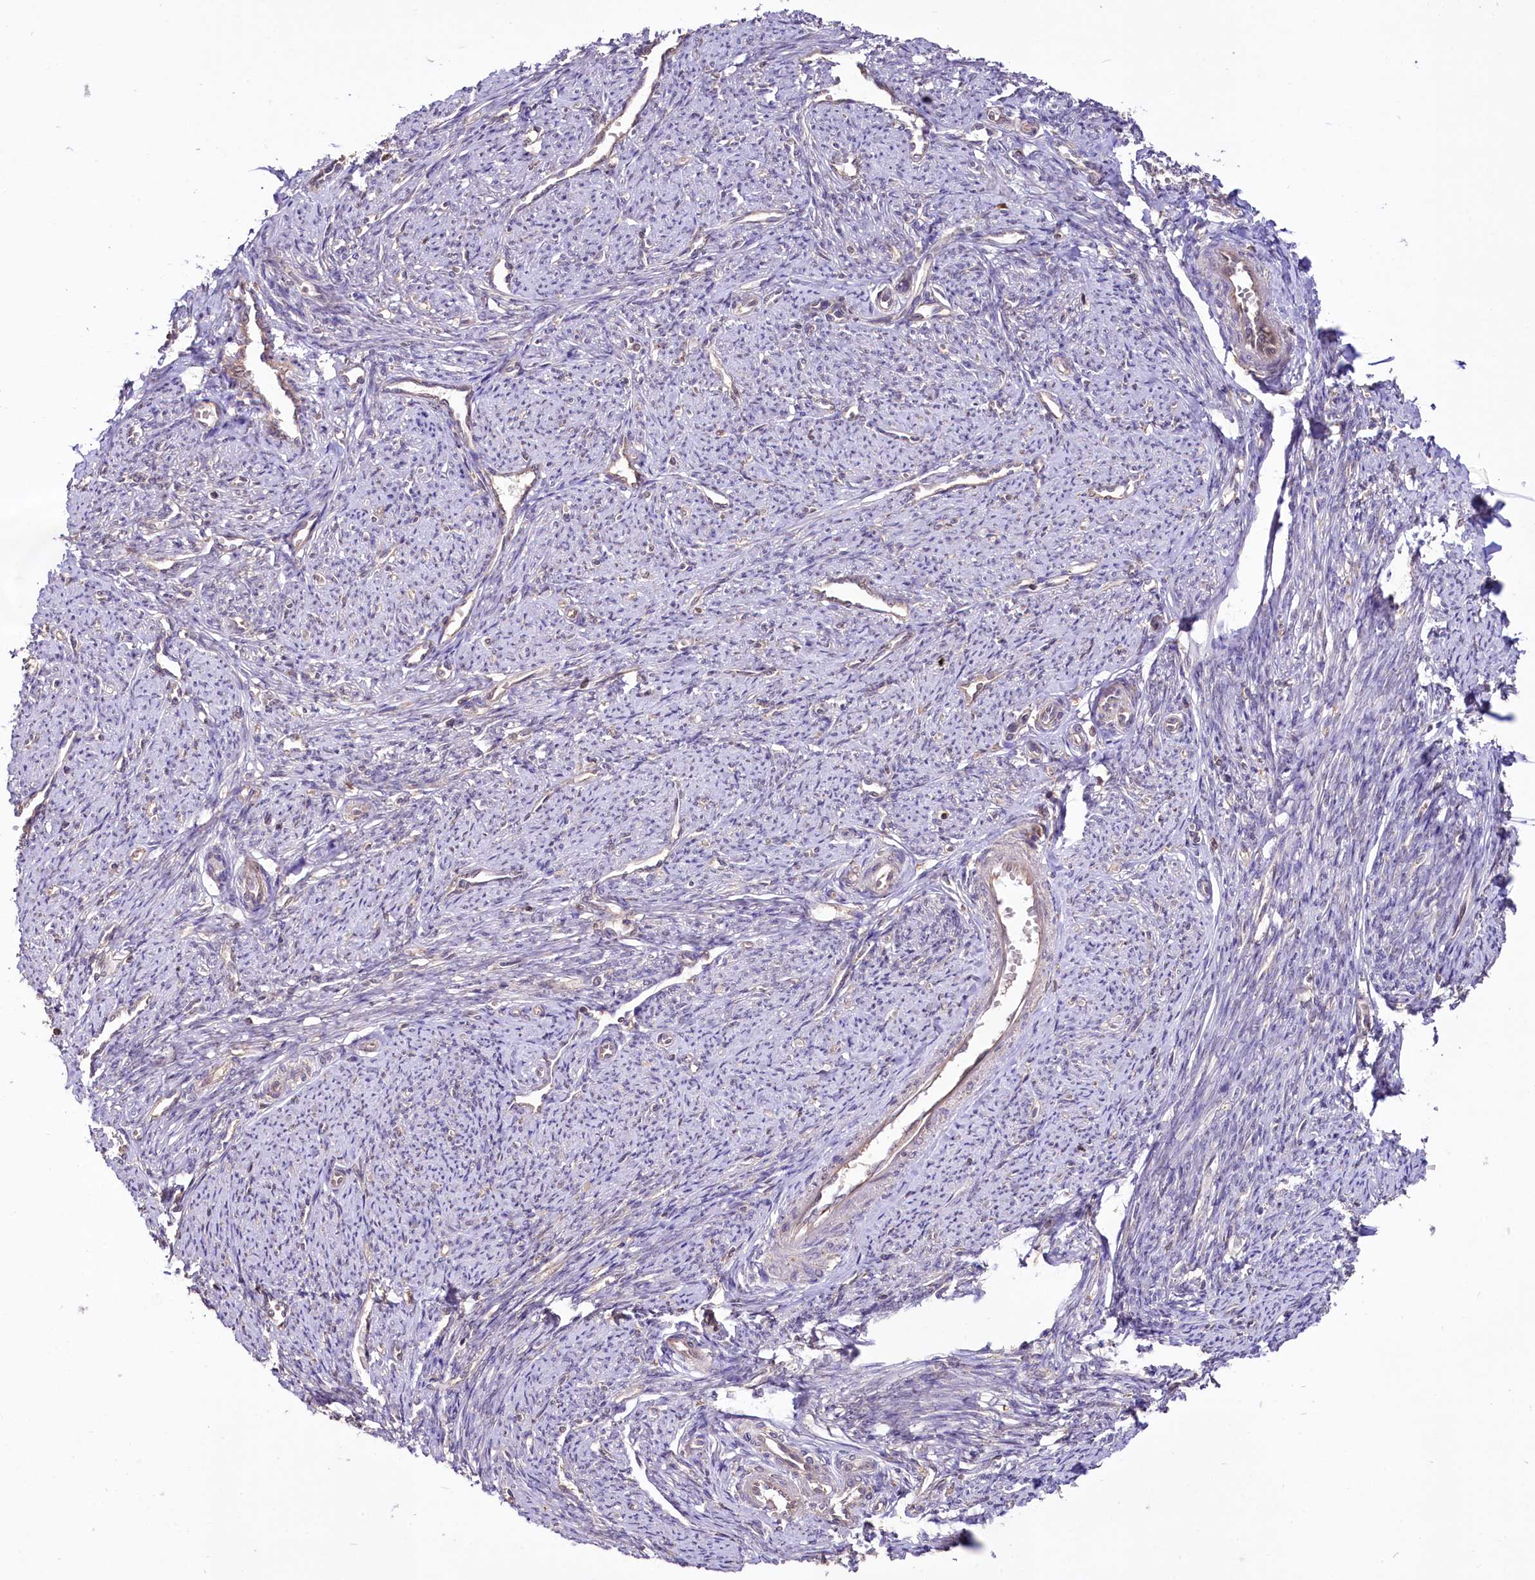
{"staining": {"intensity": "weak", "quantity": "25%-75%", "location": "nuclear"}, "tissue": "smooth muscle", "cell_type": "Smooth muscle cells", "image_type": "normal", "snomed": [{"axis": "morphology", "description": "Normal tissue, NOS"}, {"axis": "topography", "description": "Smooth muscle"}, {"axis": "topography", "description": "Uterus"}], "caption": "Human smooth muscle stained for a protein (brown) reveals weak nuclear positive positivity in approximately 25%-75% of smooth muscle cells.", "gene": "RRP8", "patient": {"sex": "female", "age": 59}}